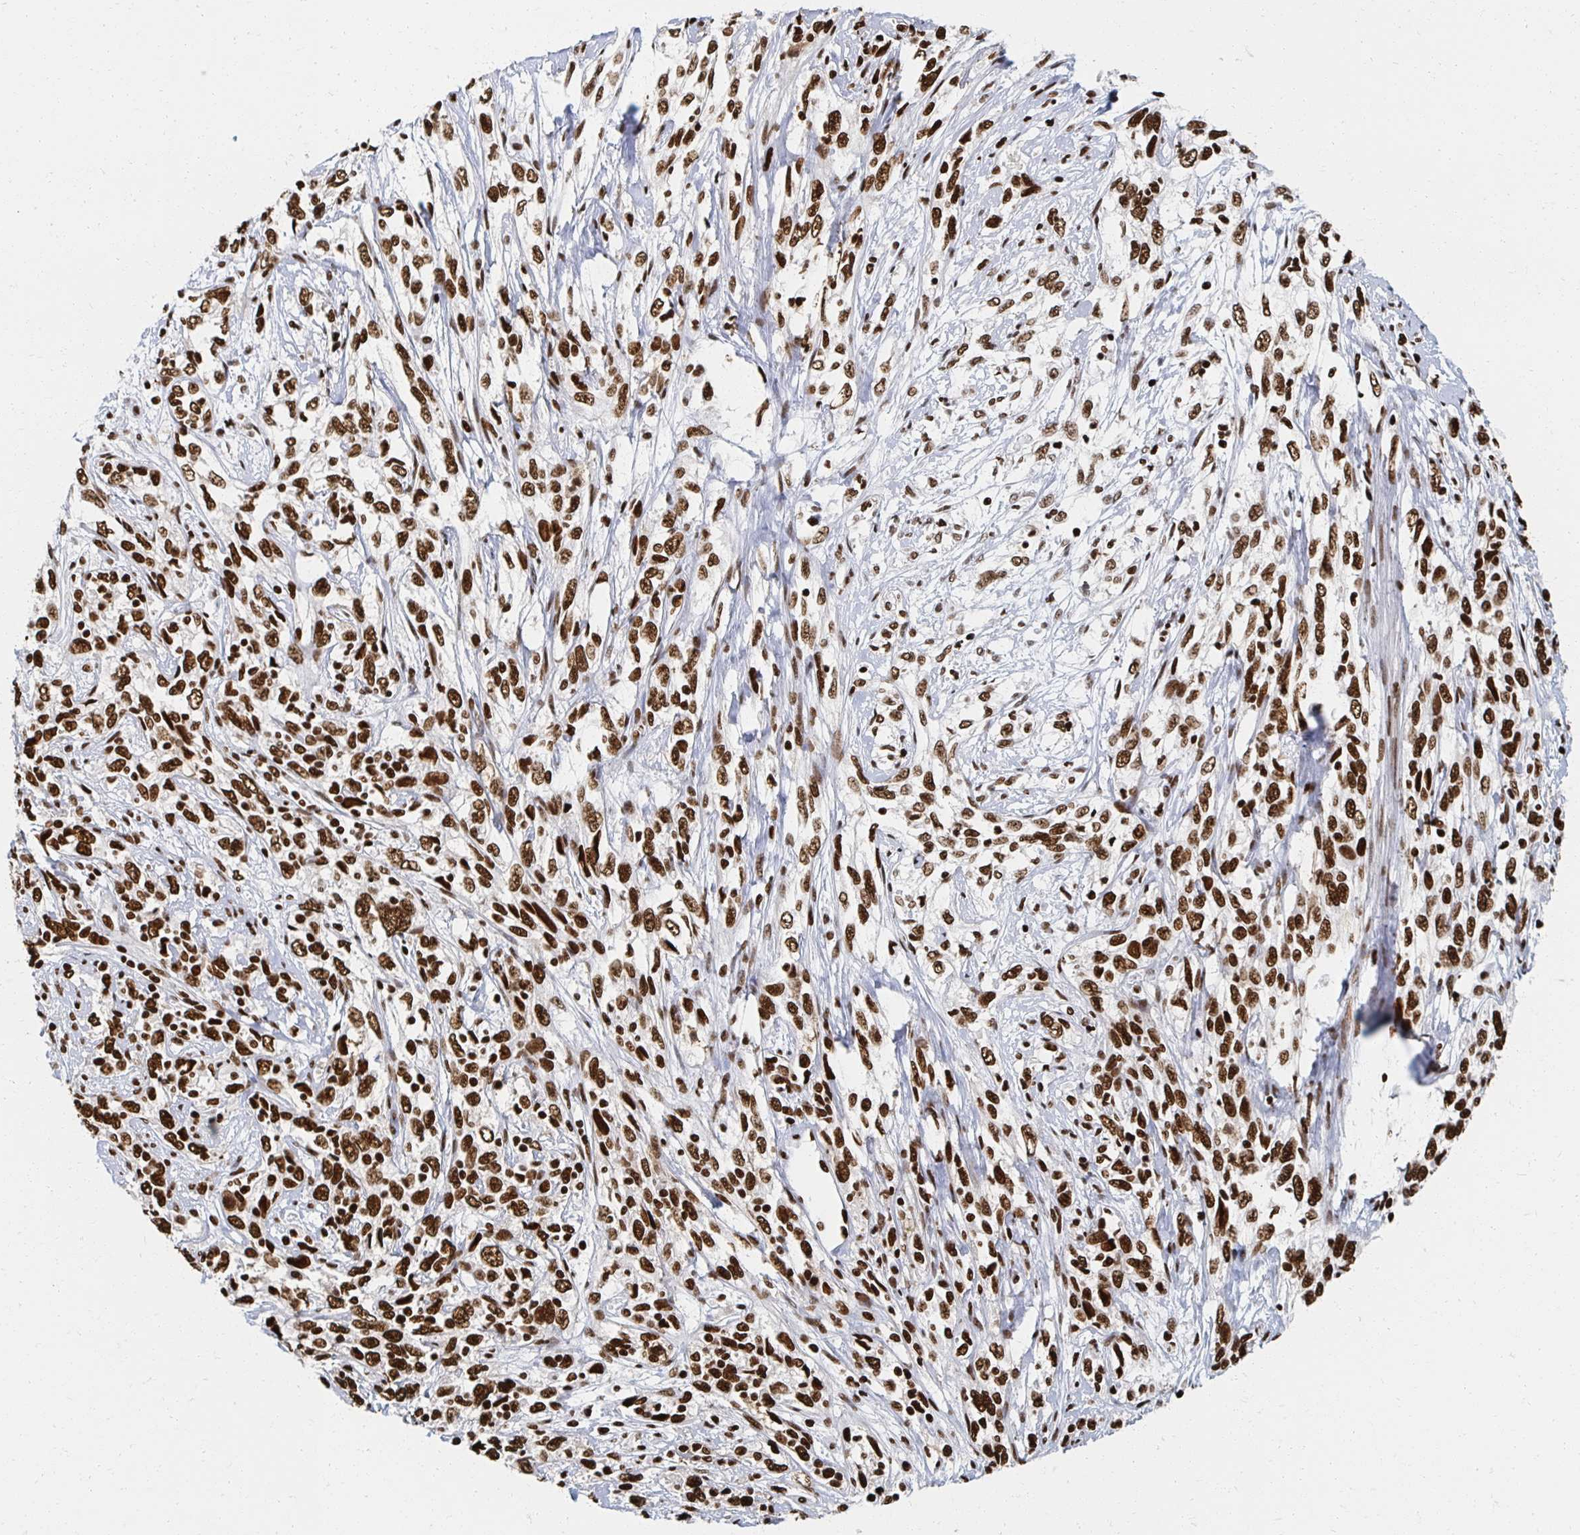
{"staining": {"intensity": "strong", "quantity": ">75%", "location": "nuclear"}, "tissue": "cervical cancer", "cell_type": "Tumor cells", "image_type": "cancer", "snomed": [{"axis": "morphology", "description": "Adenocarcinoma, NOS"}, {"axis": "topography", "description": "Cervix"}], "caption": "Immunohistochemical staining of cervical cancer (adenocarcinoma) reveals high levels of strong nuclear positivity in approximately >75% of tumor cells.", "gene": "RBBP7", "patient": {"sex": "female", "age": 40}}